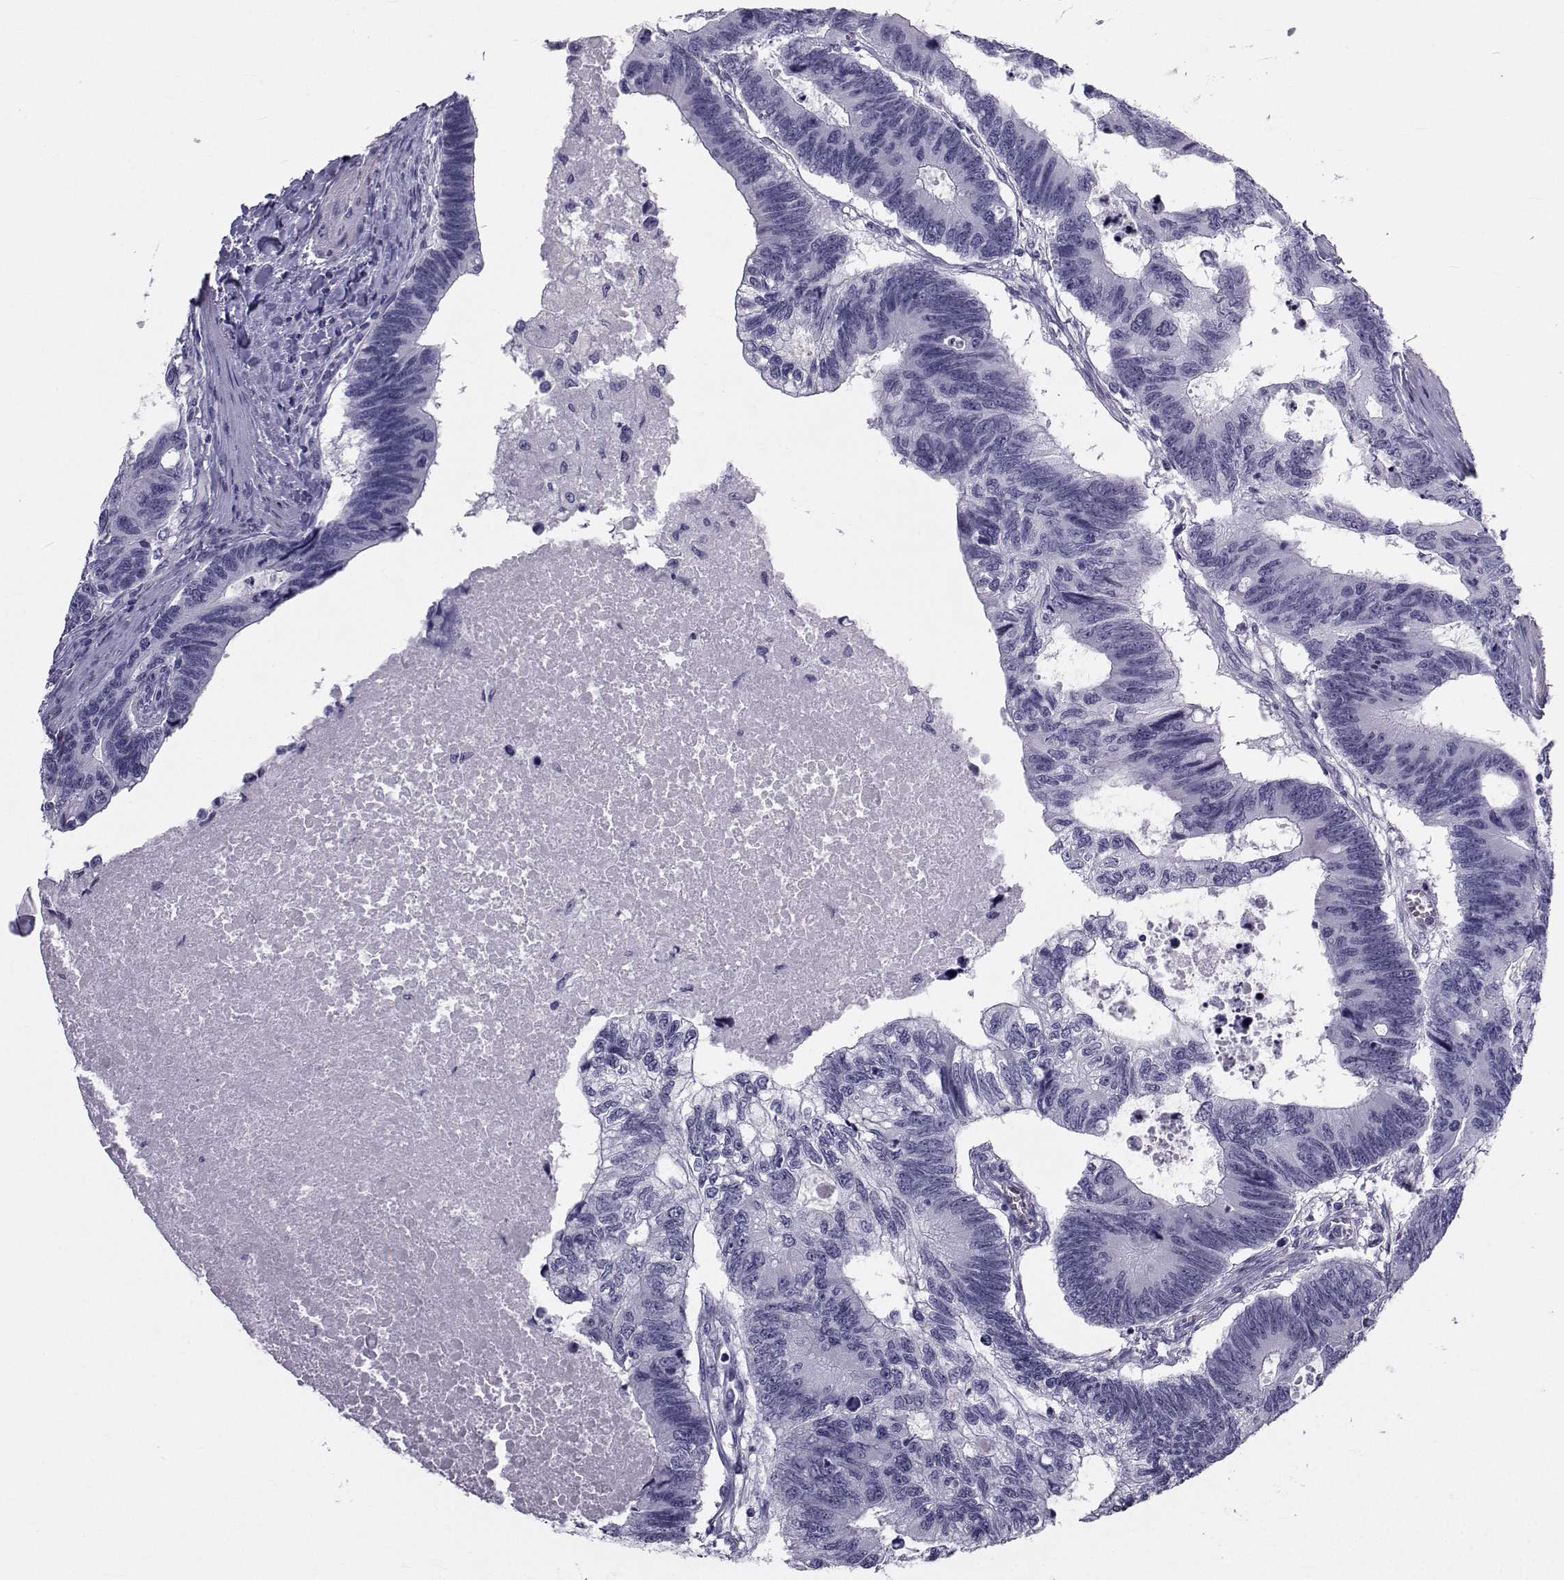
{"staining": {"intensity": "negative", "quantity": "none", "location": "none"}, "tissue": "colorectal cancer", "cell_type": "Tumor cells", "image_type": "cancer", "snomed": [{"axis": "morphology", "description": "Adenocarcinoma, NOS"}, {"axis": "topography", "description": "Colon"}], "caption": "Immunohistochemical staining of human adenocarcinoma (colorectal) shows no significant staining in tumor cells.", "gene": "SPANXD", "patient": {"sex": "female", "age": 77}}